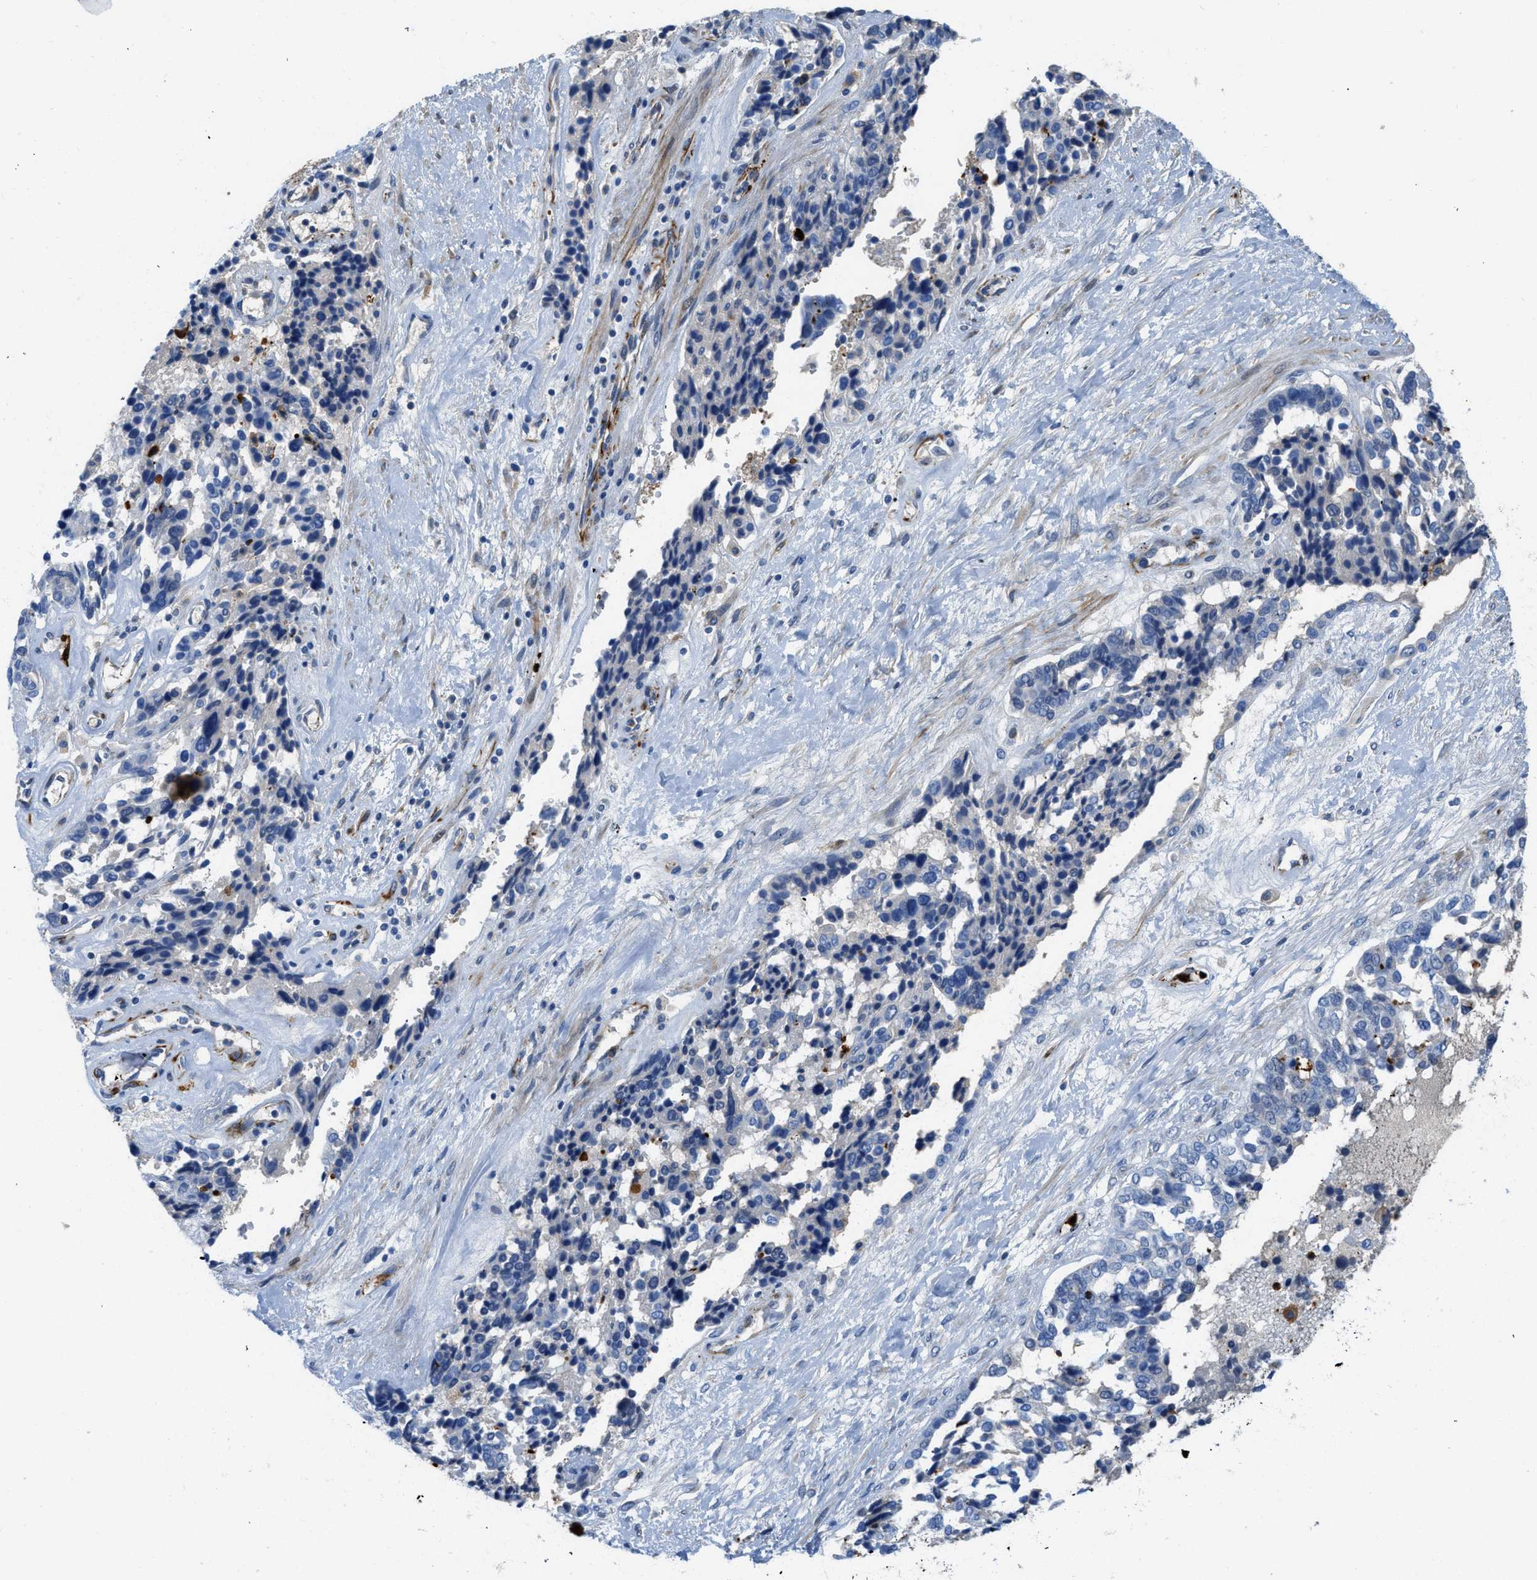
{"staining": {"intensity": "negative", "quantity": "none", "location": "none"}, "tissue": "ovarian cancer", "cell_type": "Tumor cells", "image_type": "cancer", "snomed": [{"axis": "morphology", "description": "Cystadenocarcinoma, serous, NOS"}, {"axis": "topography", "description": "Ovary"}], "caption": "Human ovarian cancer stained for a protein using immunohistochemistry (IHC) demonstrates no expression in tumor cells.", "gene": "XCR1", "patient": {"sex": "female", "age": 44}}